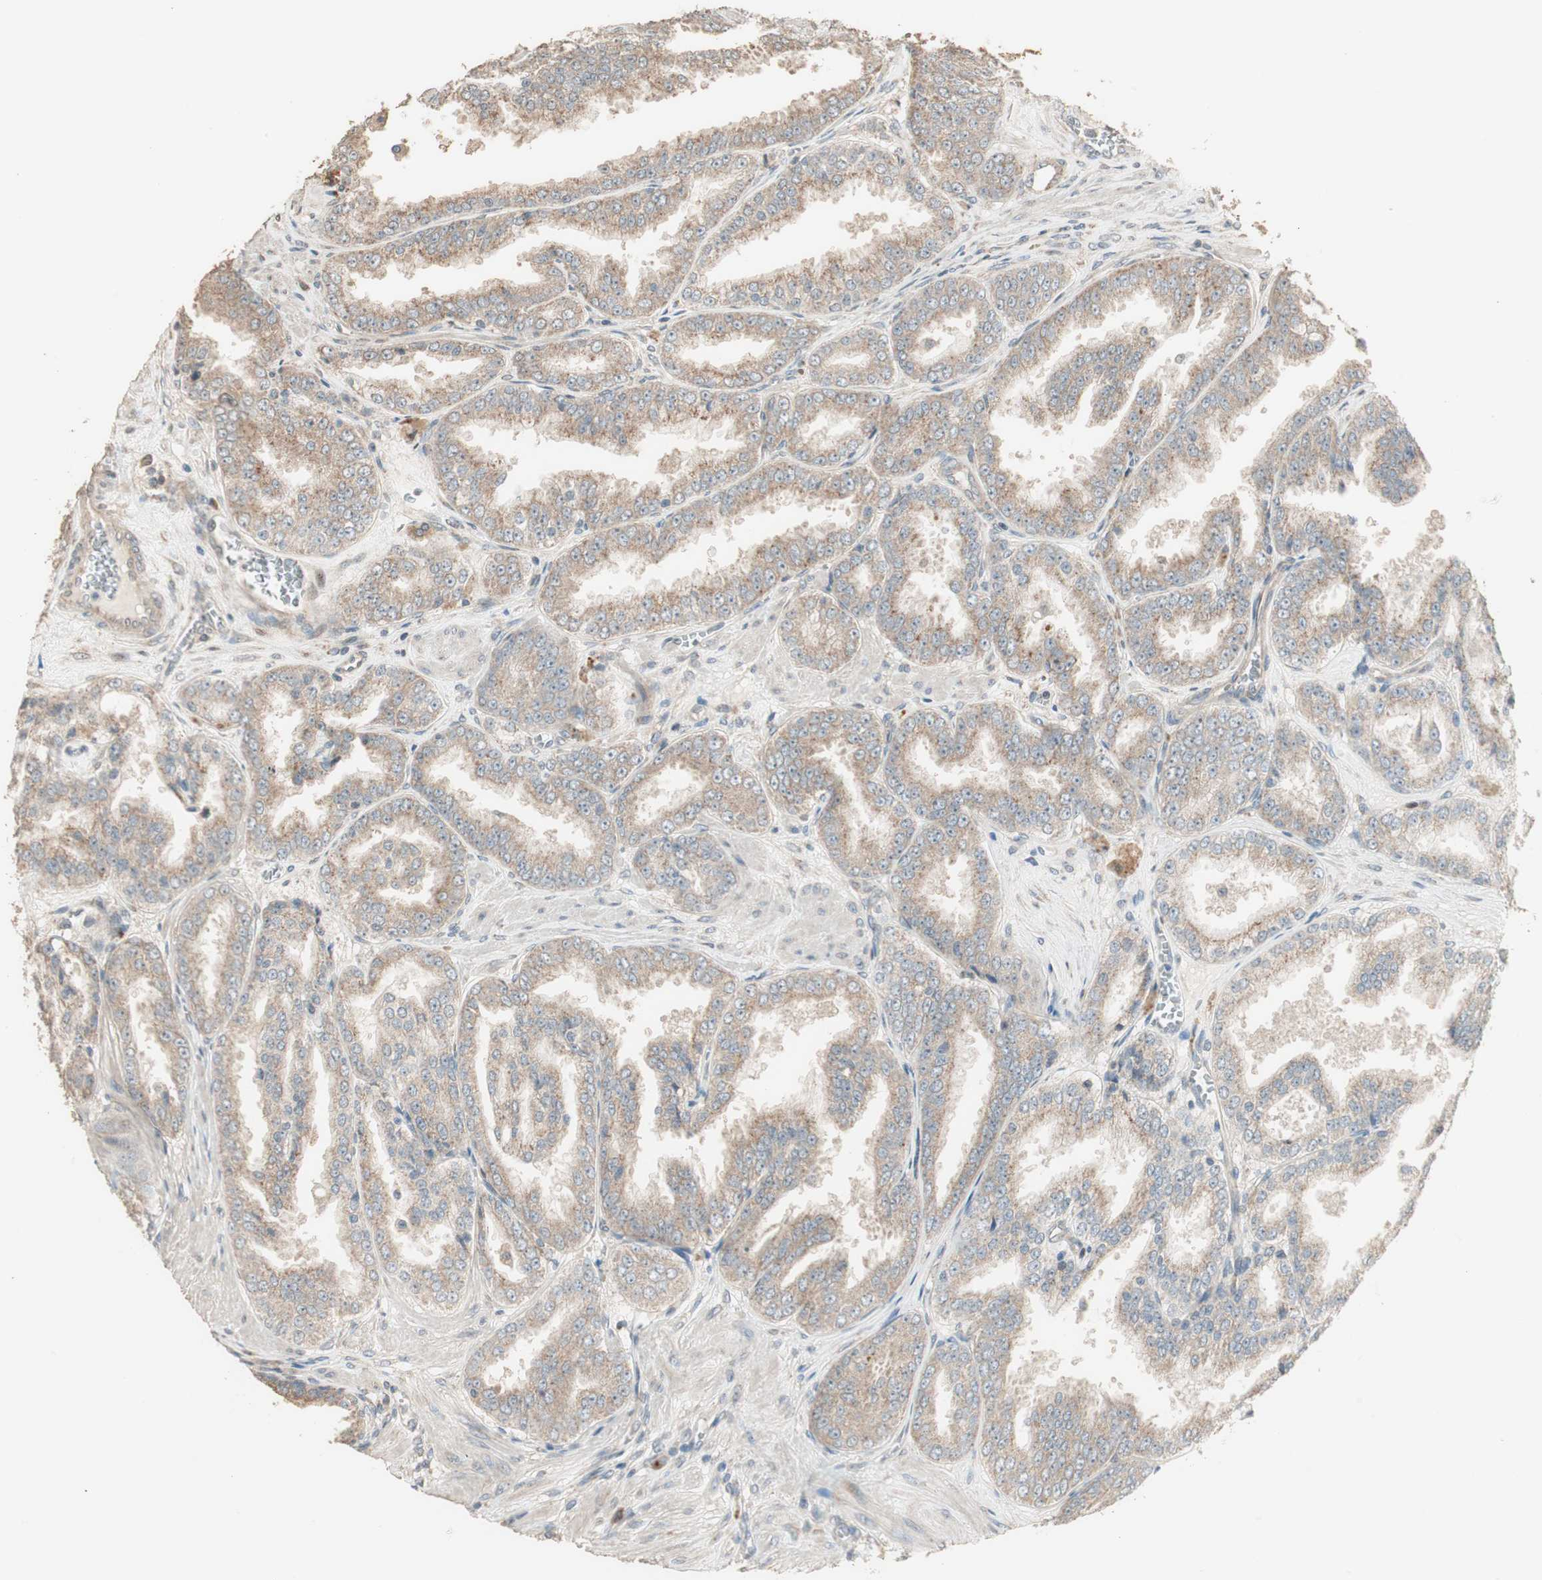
{"staining": {"intensity": "moderate", "quantity": ">75%", "location": "cytoplasmic/membranous"}, "tissue": "prostate cancer", "cell_type": "Tumor cells", "image_type": "cancer", "snomed": [{"axis": "morphology", "description": "Adenocarcinoma, High grade"}, {"axis": "topography", "description": "Prostate"}], "caption": "Tumor cells exhibit medium levels of moderate cytoplasmic/membranous expression in about >75% of cells in prostate cancer.", "gene": "RARRES1", "patient": {"sex": "male", "age": 61}}